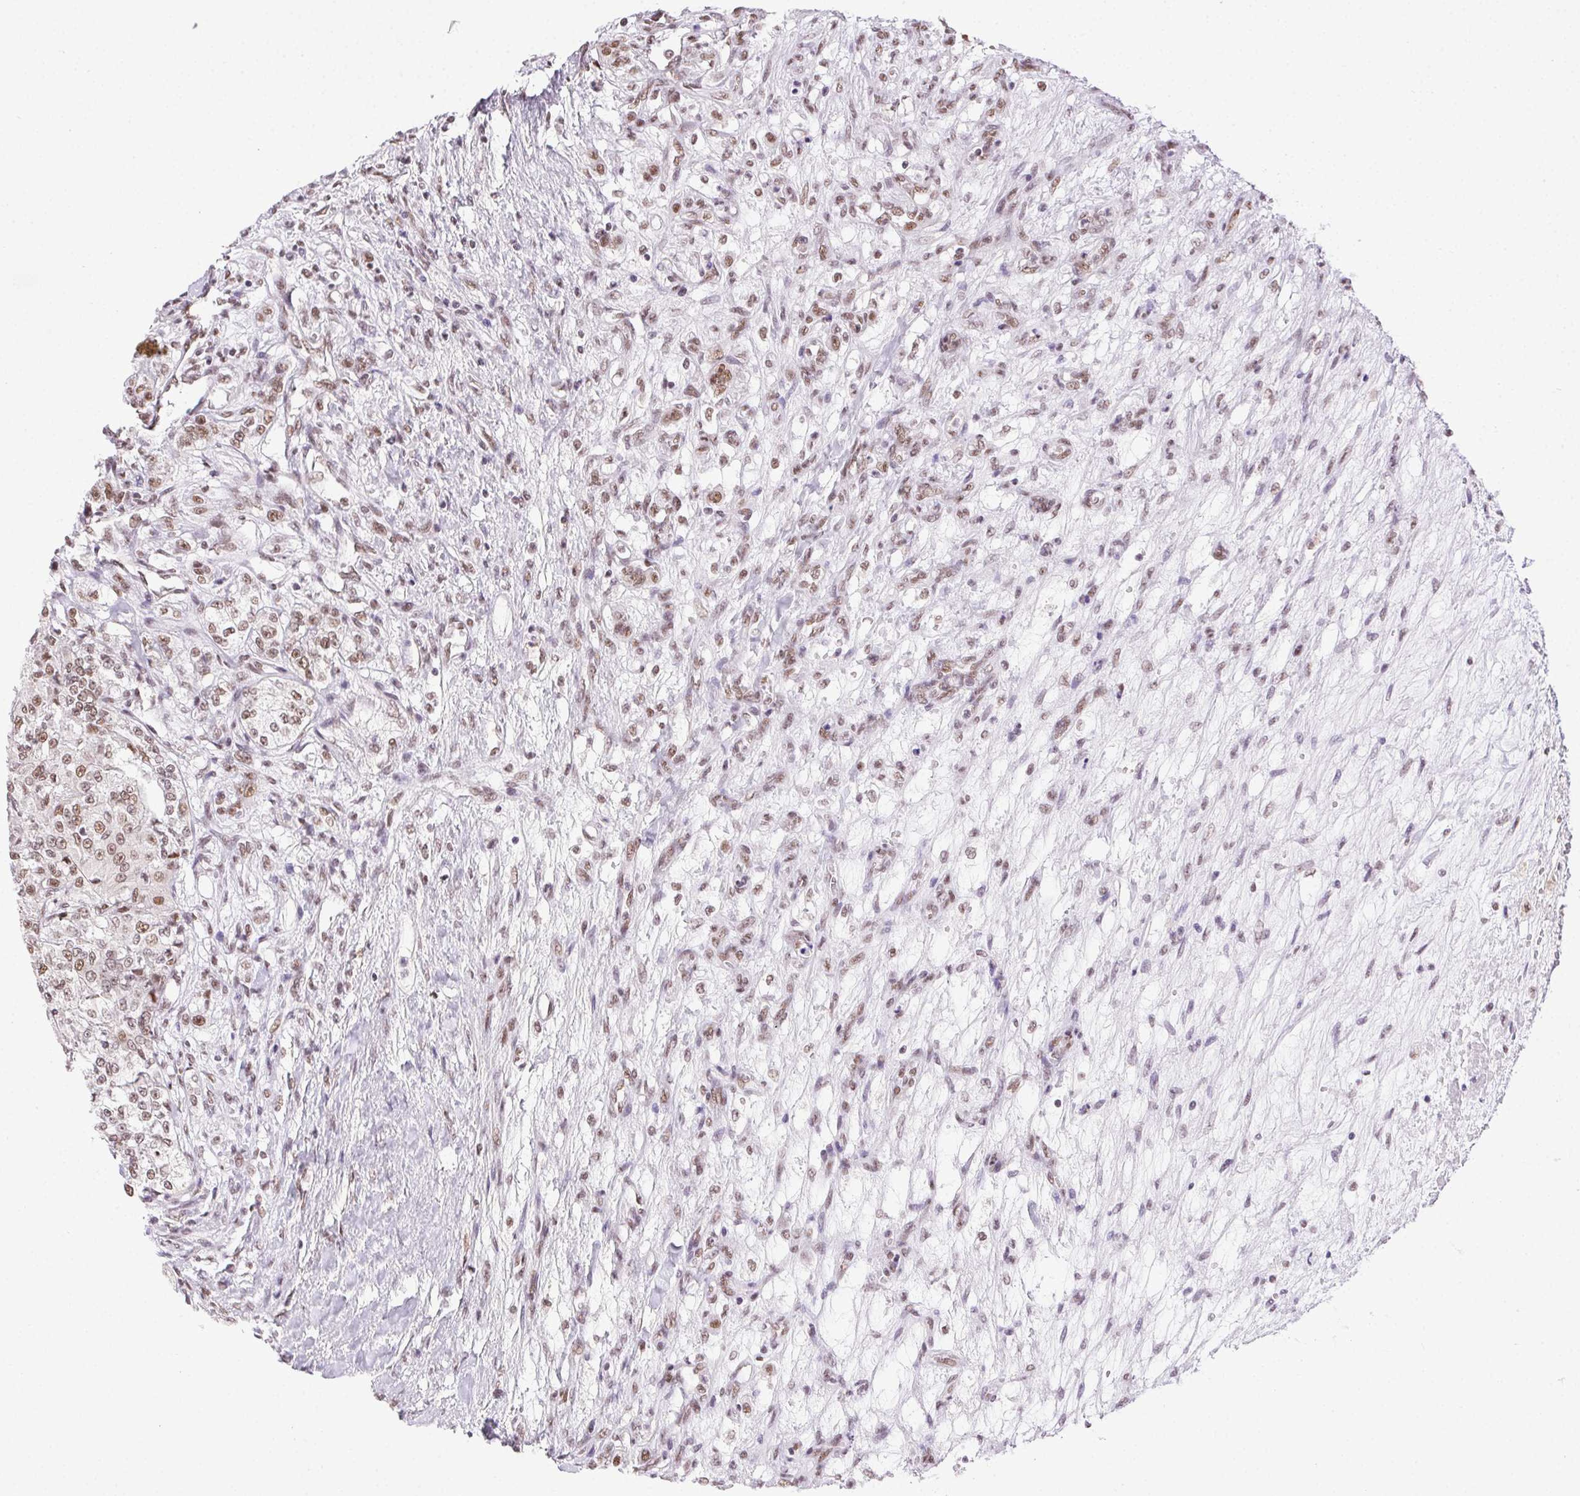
{"staining": {"intensity": "moderate", "quantity": ">75%", "location": "nuclear"}, "tissue": "renal cancer", "cell_type": "Tumor cells", "image_type": "cancer", "snomed": [{"axis": "morphology", "description": "Adenocarcinoma, NOS"}, {"axis": "topography", "description": "Kidney"}], "caption": "Renal adenocarcinoma tissue reveals moderate nuclear positivity in about >75% of tumor cells", "gene": "TRA2B", "patient": {"sex": "female", "age": 63}}